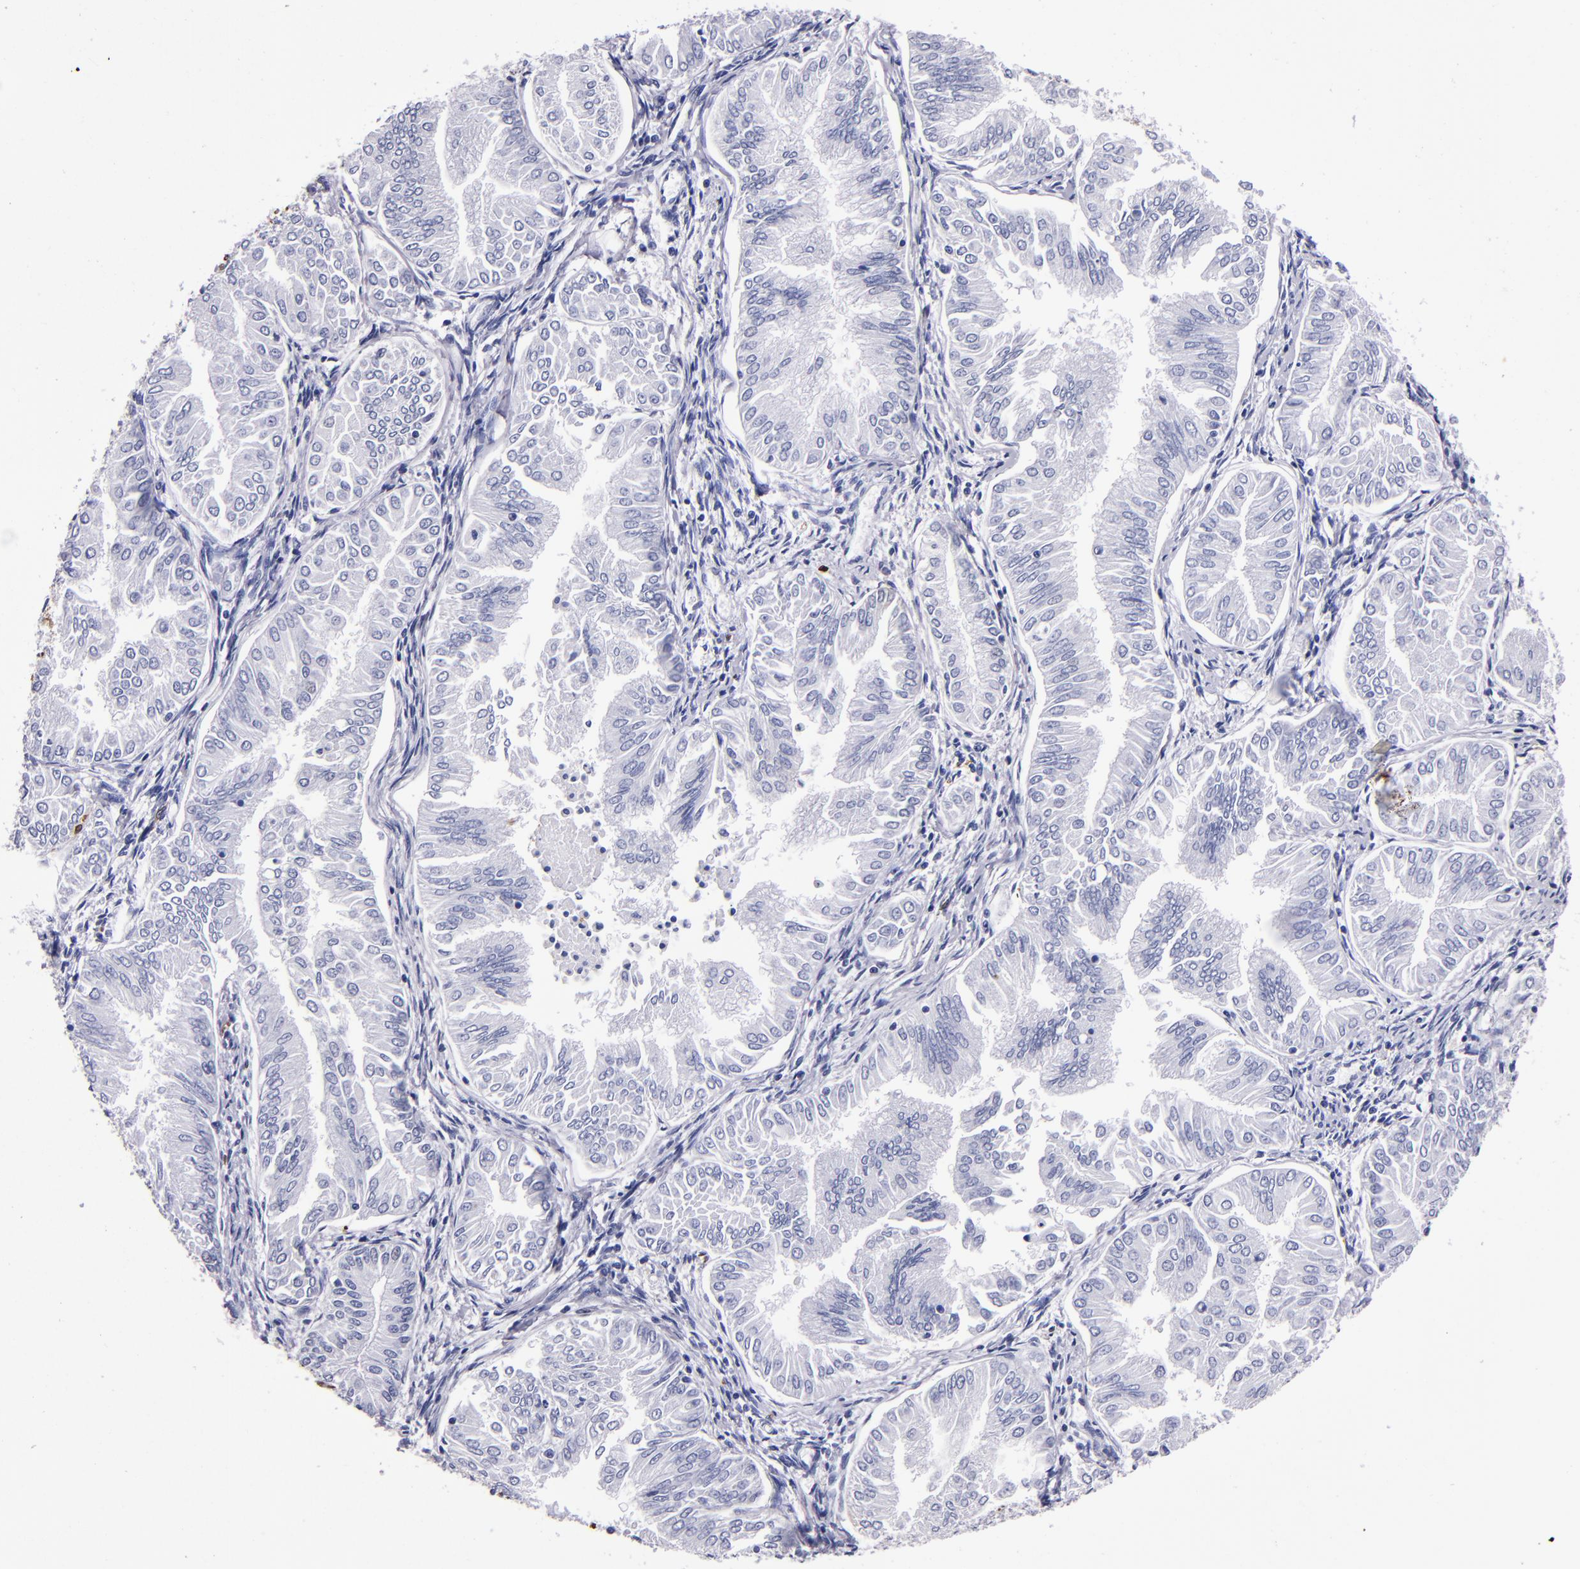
{"staining": {"intensity": "negative", "quantity": "none", "location": "none"}, "tissue": "endometrial cancer", "cell_type": "Tumor cells", "image_type": "cancer", "snomed": [{"axis": "morphology", "description": "Adenocarcinoma, NOS"}, {"axis": "topography", "description": "Endometrium"}], "caption": "Tumor cells show no significant expression in adenocarcinoma (endometrial). (DAB (3,3'-diaminobenzidine) immunohistochemistry (IHC), high magnification).", "gene": "S100A8", "patient": {"sex": "female", "age": 53}}